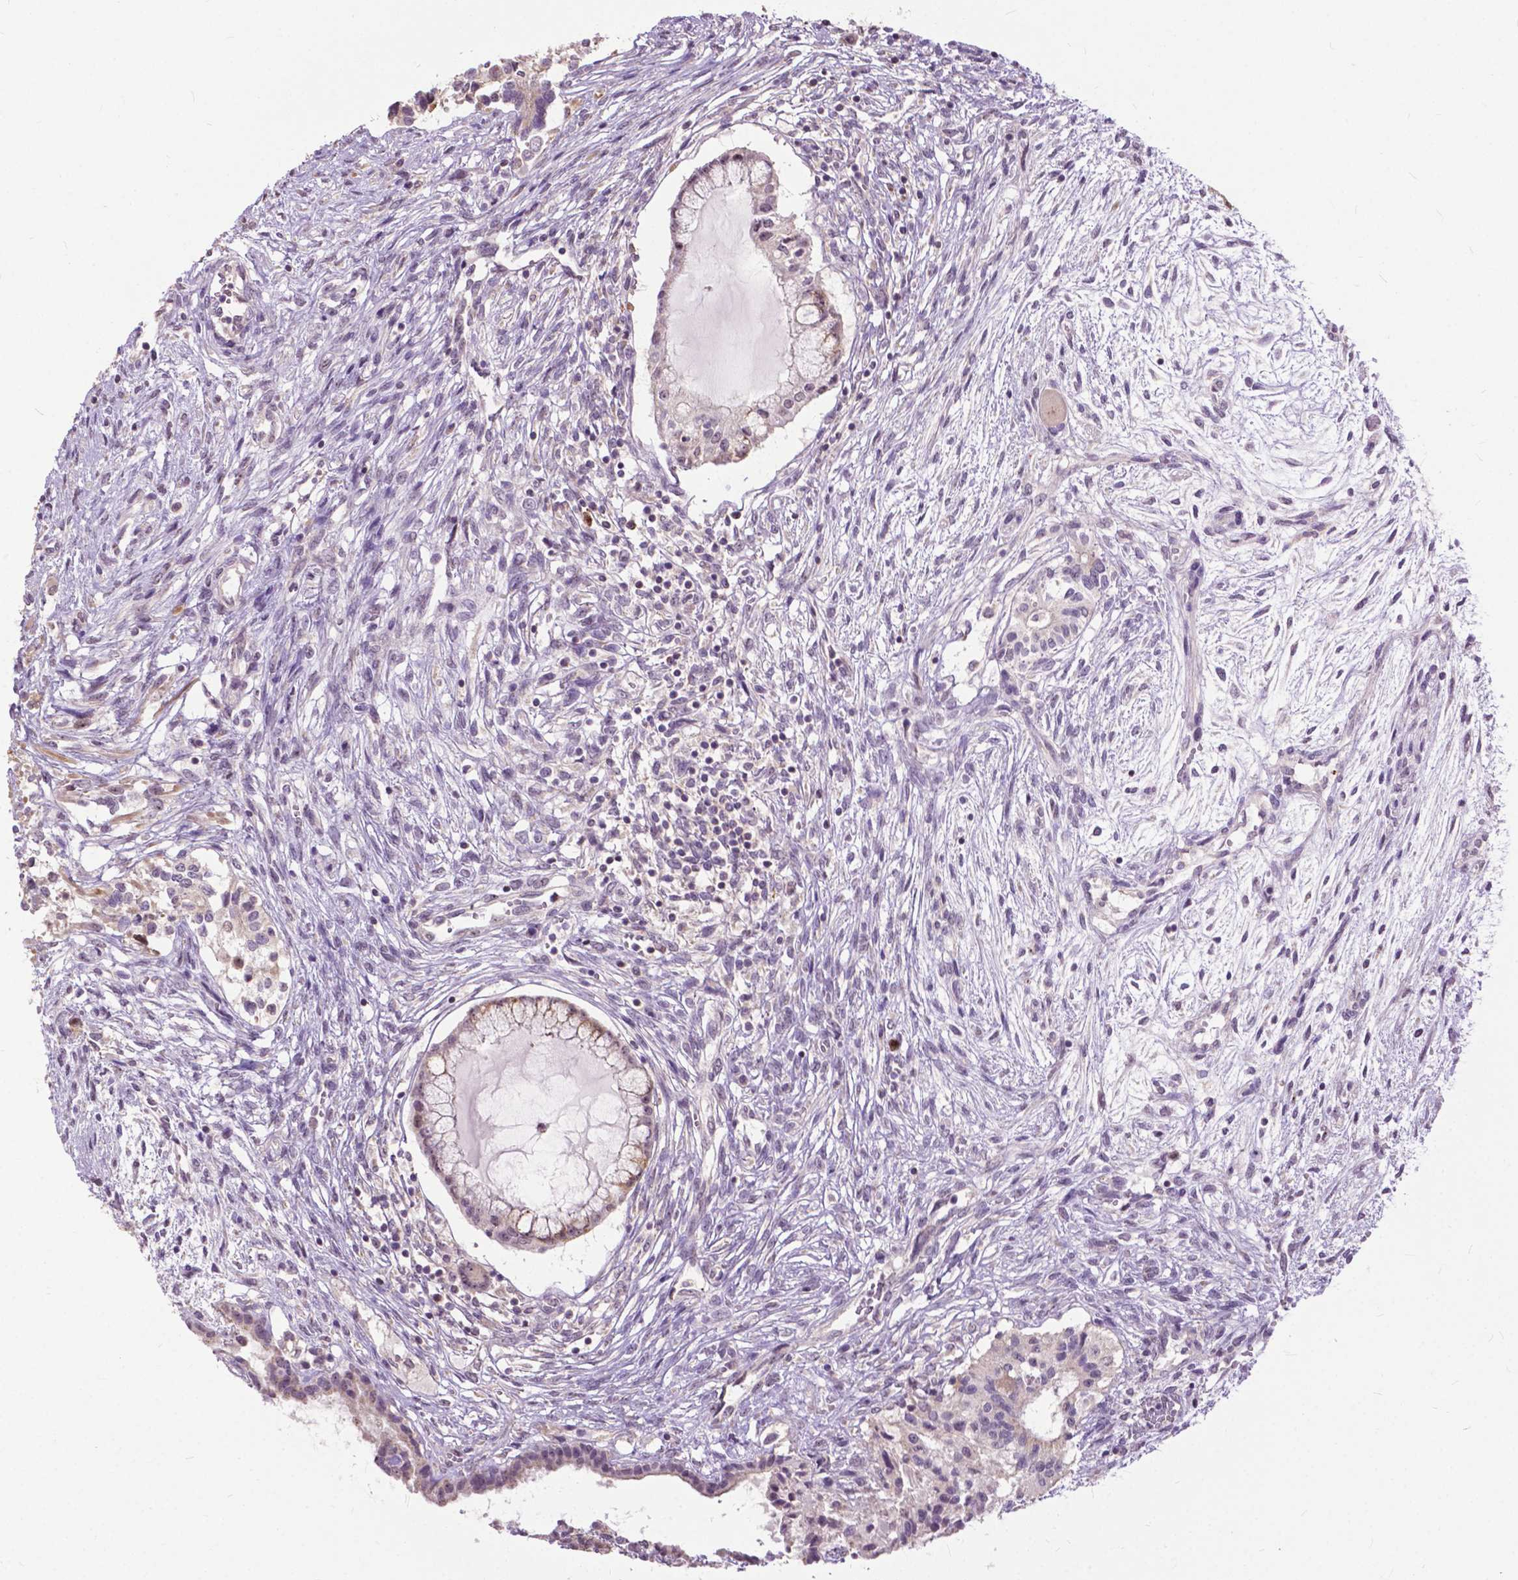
{"staining": {"intensity": "weak", "quantity": "<25%", "location": "cytoplasmic/membranous"}, "tissue": "testis cancer", "cell_type": "Tumor cells", "image_type": "cancer", "snomed": [{"axis": "morphology", "description": "Carcinoma, Embryonal, NOS"}, {"axis": "topography", "description": "Testis"}], "caption": "High power microscopy histopathology image of an immunohistochemistry micrograph of embryonal carcinoma (testis), revealing no significant positivity in tumor cells.", "gene": "TTC9B", "patient": {"sex": "male", "age": 37}}